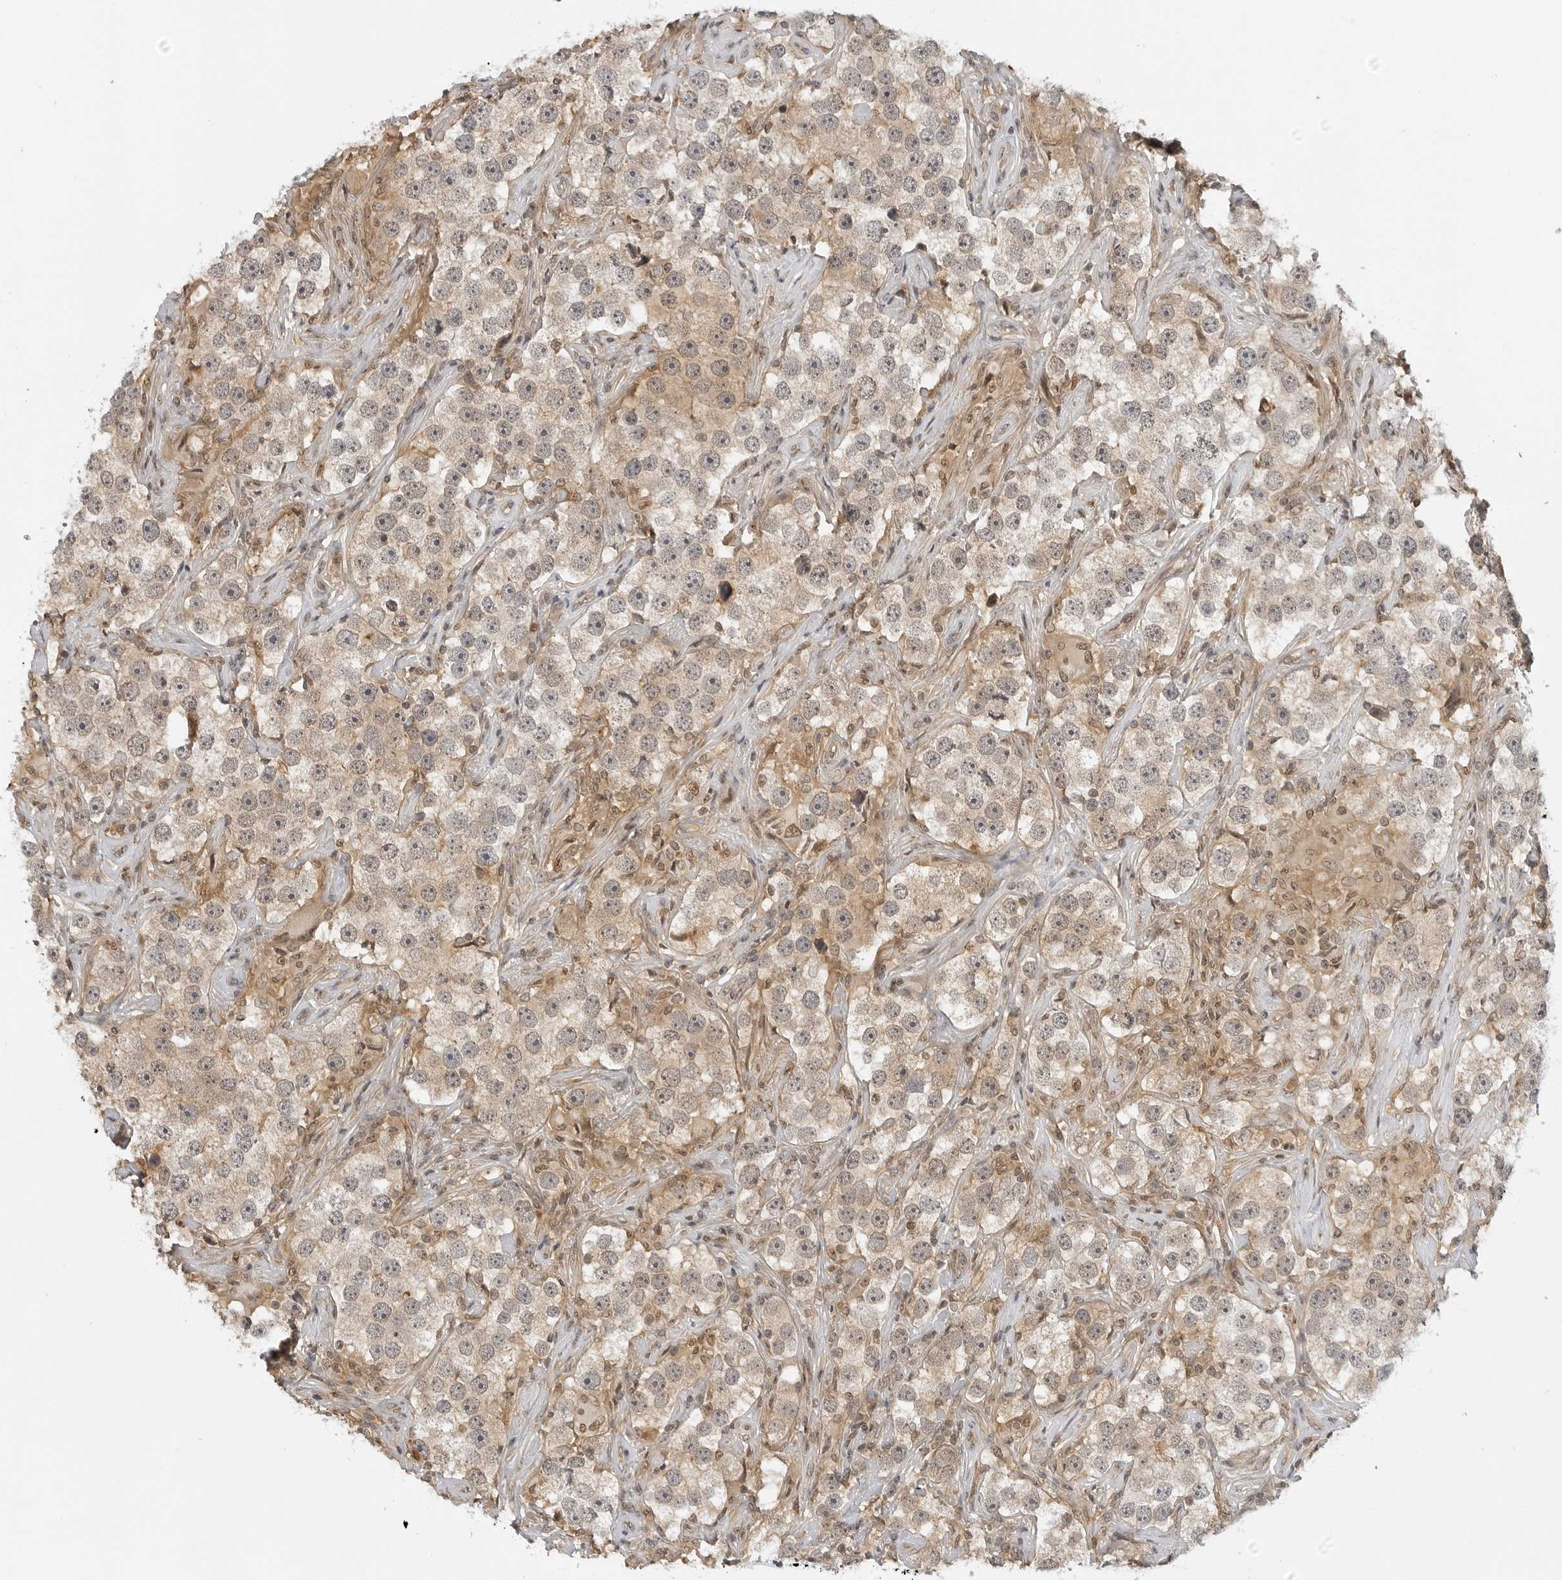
{"staining": {"intensity": "weak", "quantity": ">75%", "location": "cytoplasmic/membranous,nuclear"}, "tissue": "testis cancer", "cell_type": "Tumor cells", "image_type": "cancer", "snomed": [{"axis": "morphology", "description": "Seminoma, NOS"}, {"axis": "topography", "description": "Testis"}], "caption": "High-power microscopy captured an IHC micrograph of seminoma (testis), revealing weak cytoplasmic/membranous and nuclear positivity in approximately >75% of tumor cells.", "gene": "MAP2K5", "patient": {"sex": "male", "age": 49}}